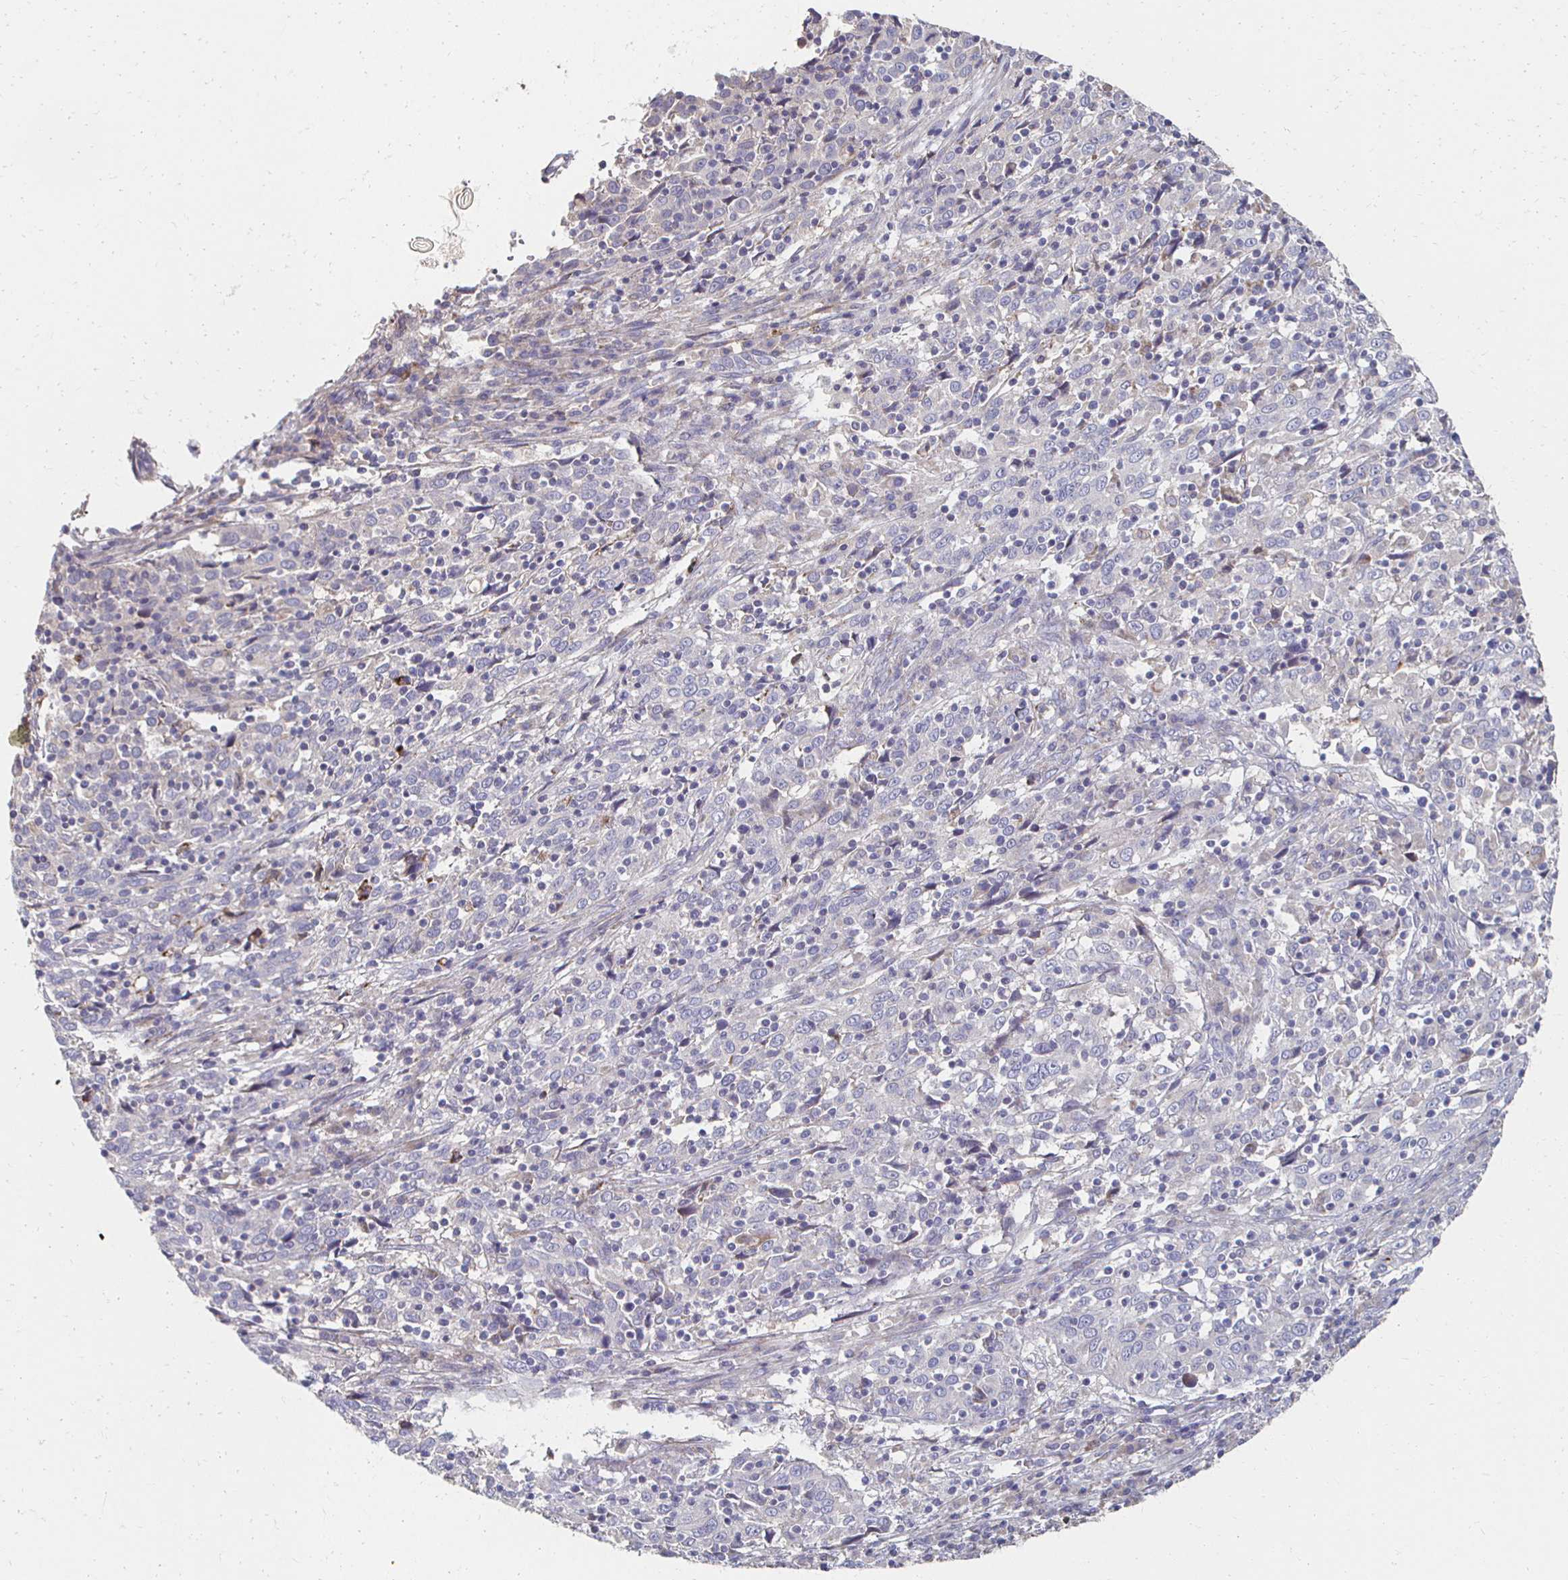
{"staining": {"intensity": "negative", "quantity": "none", "location": "none"}, "tissue": "cervical cancer", "cell_type": "Tumor cells", "image_type": "cancer", "snomed": [{"axis": "morphology", "description": "Squamous cell carcinoma, NOS"}, {"axis": "topography", "description": "Cervix"}], "caption": "This photomicrograph is of cervical squamous cell carcinoma stained with immunohistochemistry (IHC) to label a protein in brown with the nuclei are counter-stained blue. There is no expression in tumor cells. The staining was performed using DAB to visualize the protein expression in brown, while the nuclei were stained in blue with hematoxylin (Magnification: 20x).", "gene": "CX3CR1", "patient": {"sex": "female", "age": 46}}